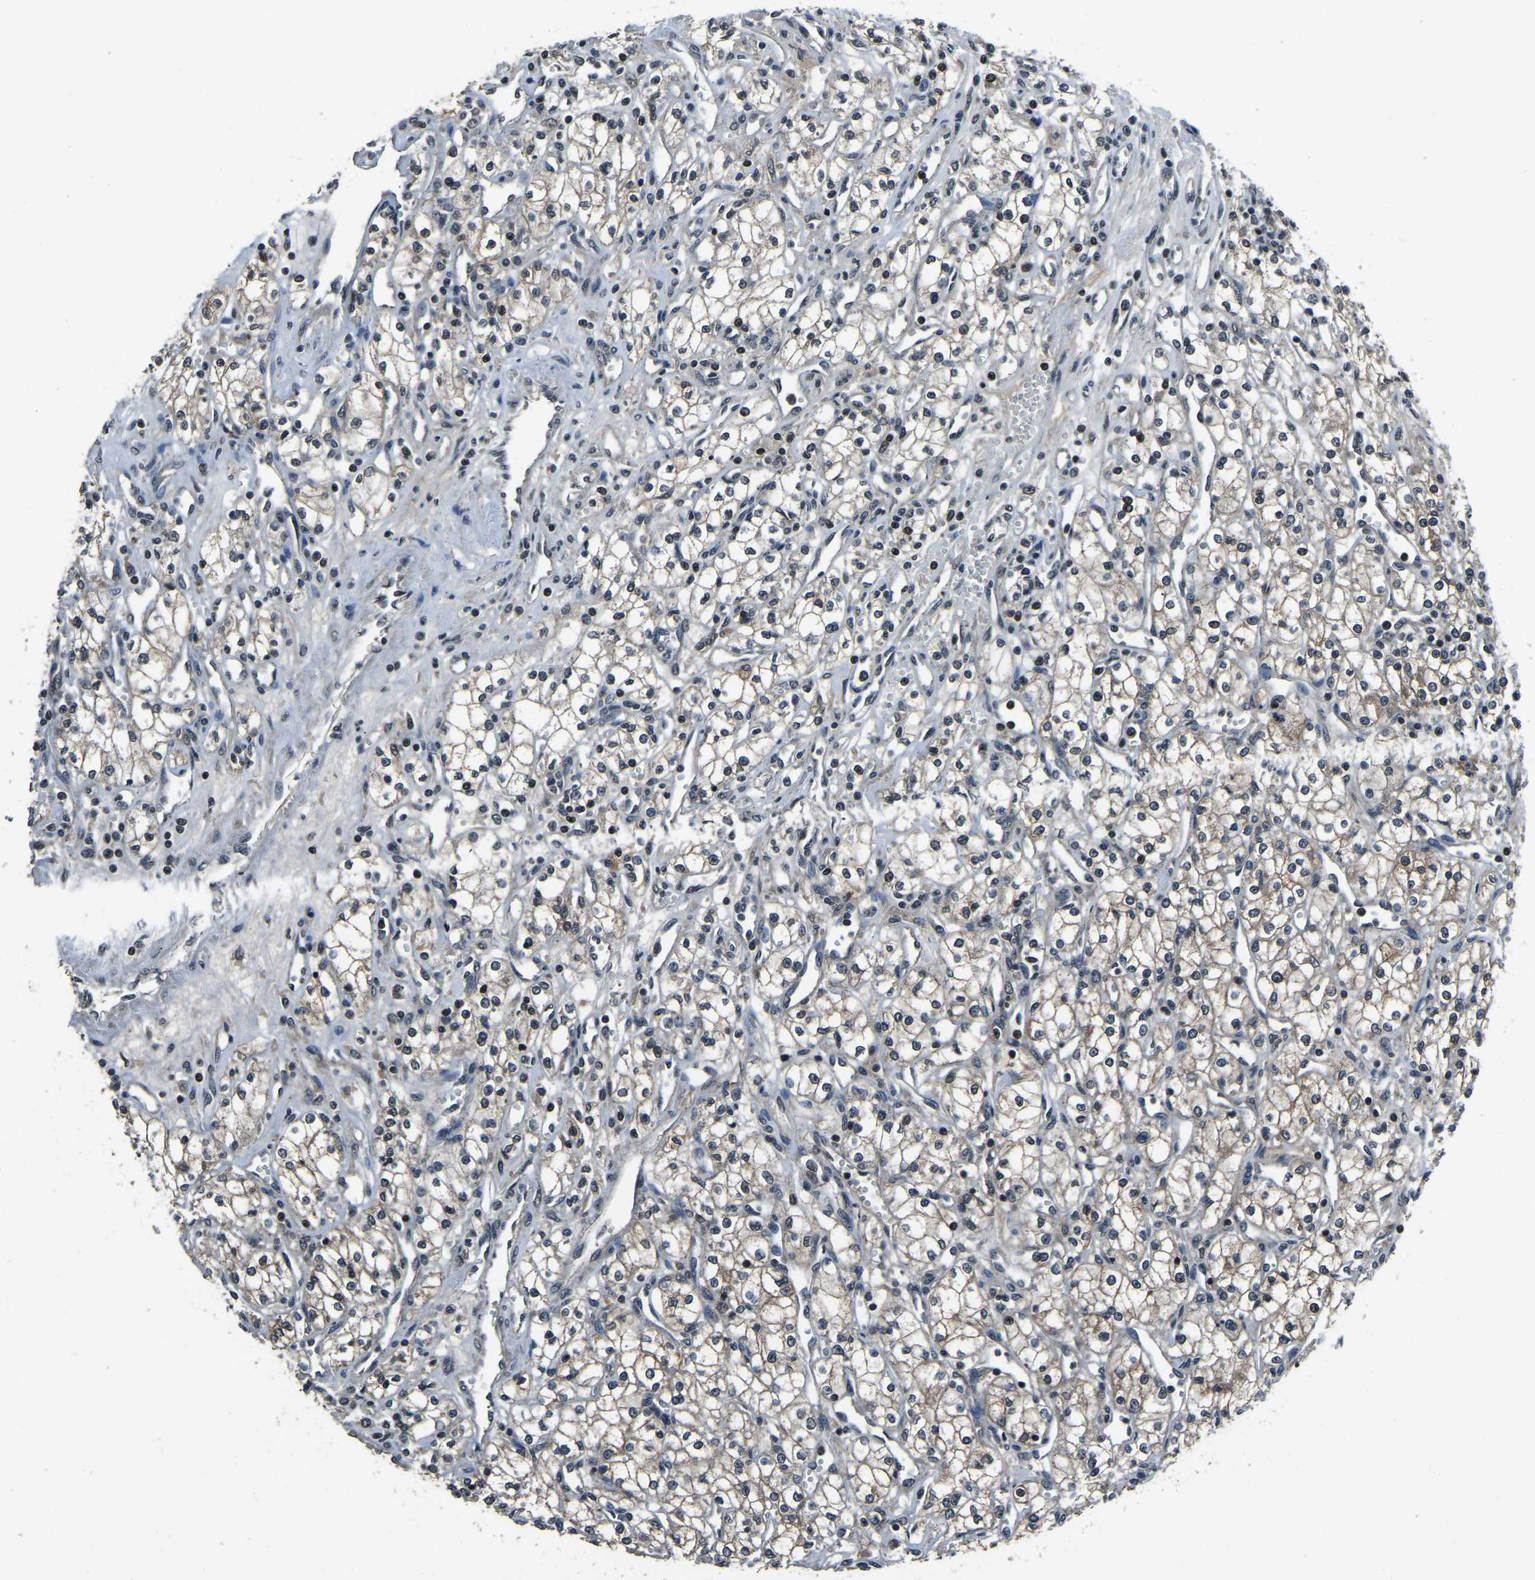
{"staining": {"intensity": "weak", "quantity": "25%-75%", "location": "cytoplasmic/membranous"}, "tissue": "renal cancer", "cell_type": "Tumor cells", "image_type": "cancer", "snomed": [{"axis": "morphology", "description": "Adenocarcinoma, NOS"}, {"axis": "topography", "description": "Kidney"}], "caption": "IHC (DAB (3,3'-diaminobenzidine)) staining of renal cancer displays weak cytoplasmic/membranous protein staining in approximately 25%-75% of tumor cells.", "gene": "ANKIB1", "patient": {"sex": "male", "age": 59}}